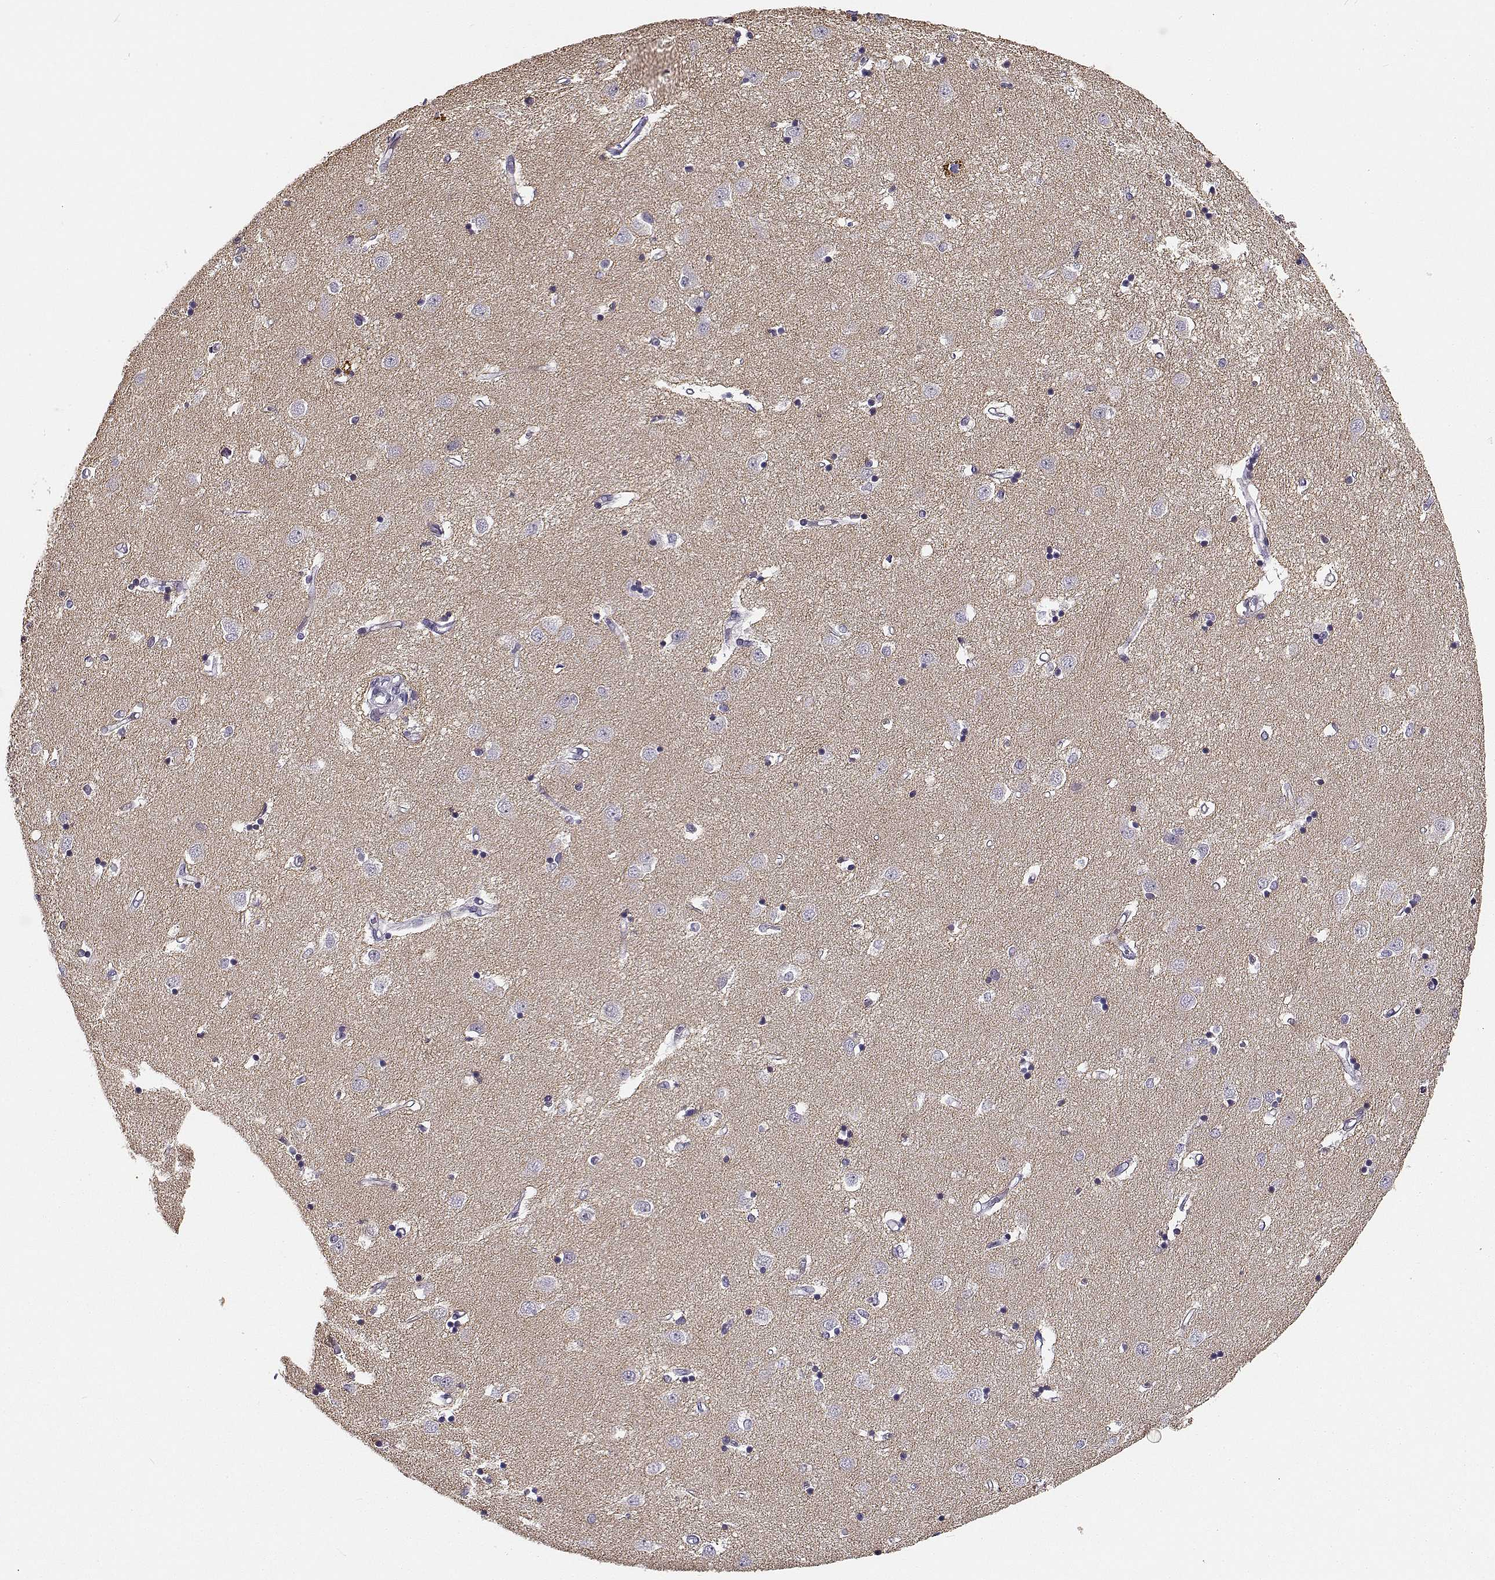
{"staining": {"intensity": "negative", "quantity": "none", "location": "none"}, "tissue": "caudate", "cell_type": "Glial cells", "image_type": "normal", "snomed": [{"axis": "morphology", "description": "Normal tissue, NOS"}, {"axis": "topography", "description": "Lateral ventricle wall"}], "caption": "A micrograph of human caudate is negative for staining in glial cells. (Stains: DAB (3,3'-diaminobenzidine) IHC with hematoxylin counter stain, Microscopy: brightfield microscopy at high magnification).", "gene": "TMEM145", "patient": {"sex": "male", "age": 54}}